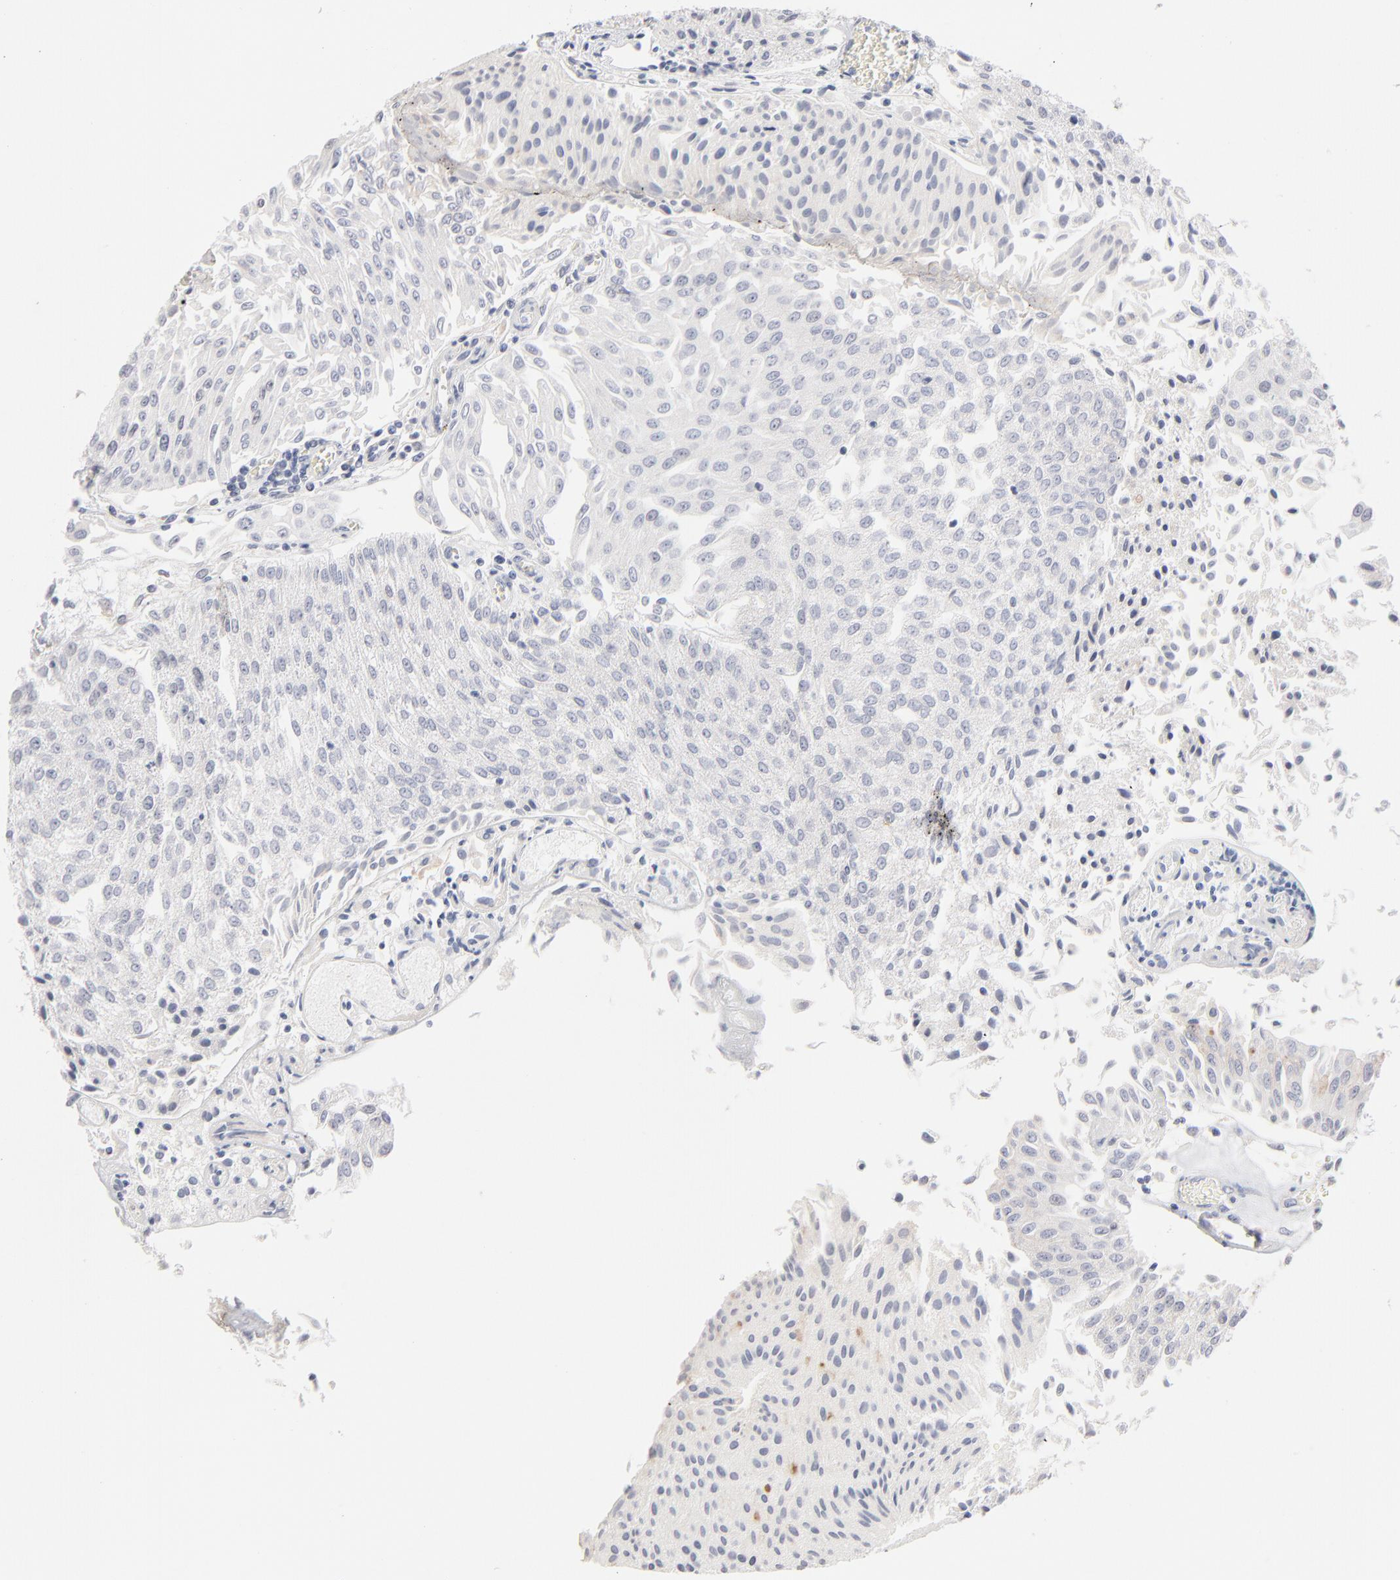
{"staining": {"intensity": "weak", "quantity": "25%-75%", "location": "cytoplasmic/membranous"}, "tissue": "urothelial cancer", "cell_type": "Tumor cells", "image_type": "cancer", "snomed": [{"axis": "morphology", "description": "Urothelial carcinoma, Low grade"}, {"axis": "topography", "description": "Urinary bladder"}], "caption": "Human low-grade urothelial carcinoma stained with a brown dye reveals weak cytoplasmic/membranous positive positivity in about 25%-75% of tumor cells.", "gene": "RBM3", "patient": {"sex": "male", "age": 86}}